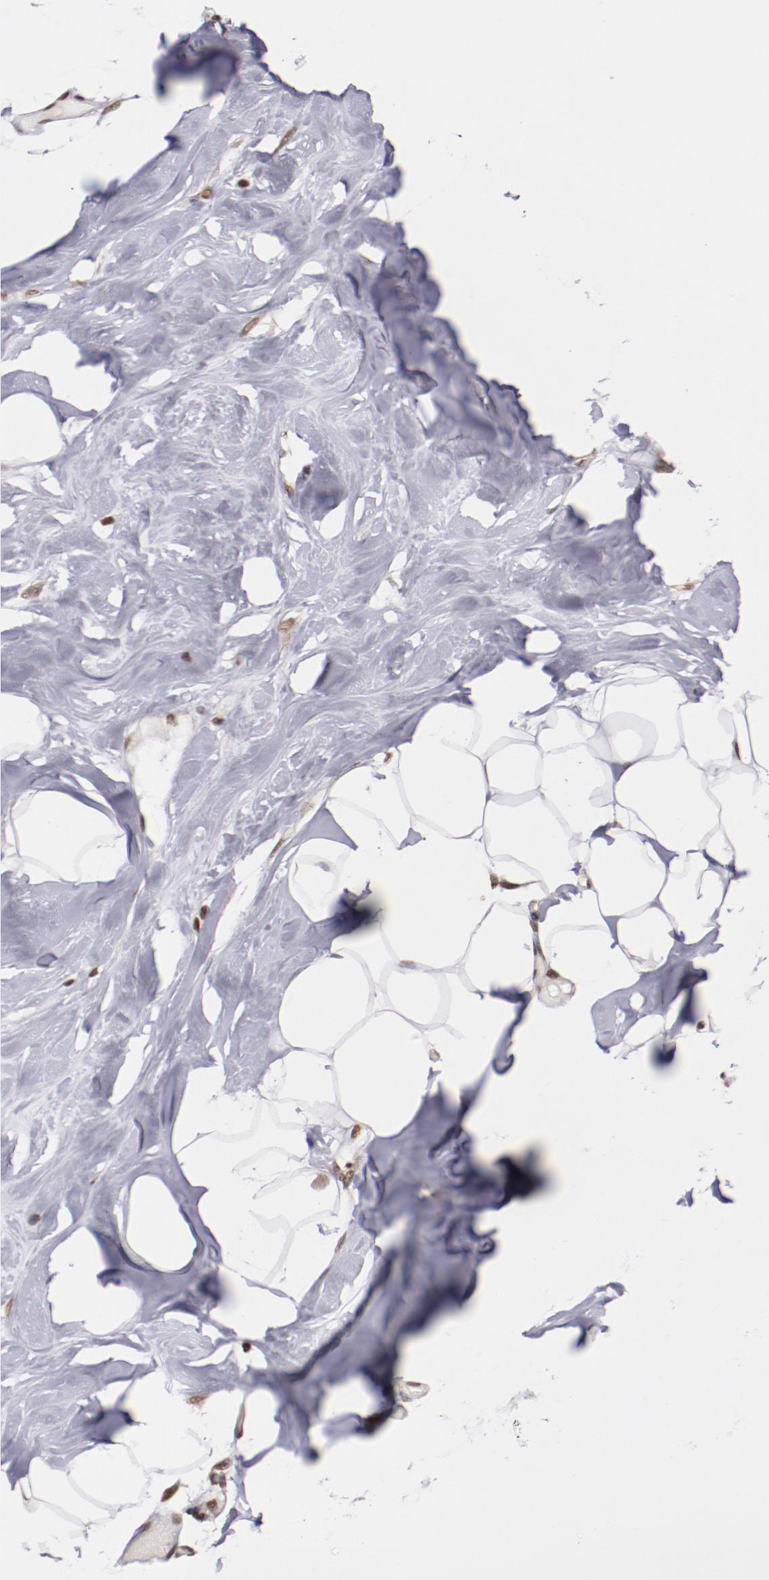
{"staining": {"intensity": "moderate", "quantity": ">75%", "location": "nuclear"}, "tissue": "breast", "cell_type": "Adipocytes", "image_type": "normal", "snomed": [{"axis": "morphology", "description": "Normal tissue, NOS"}, {"axis": "topography", "description": "Breast"}, {"axis": "topography", "description": "Soft tissue"}], "caption": "An IHC micrograph of benign tissue is shown. Protein staining in brown highlights moderate nuclear positivity in breast within adipocytes. Using DAB (brown) and hematoxylin (blue) stains, captured at high magnification using brightfield microscopy.", "gene": "STAG2", "patient": {"sex": "female", "age": 25}}